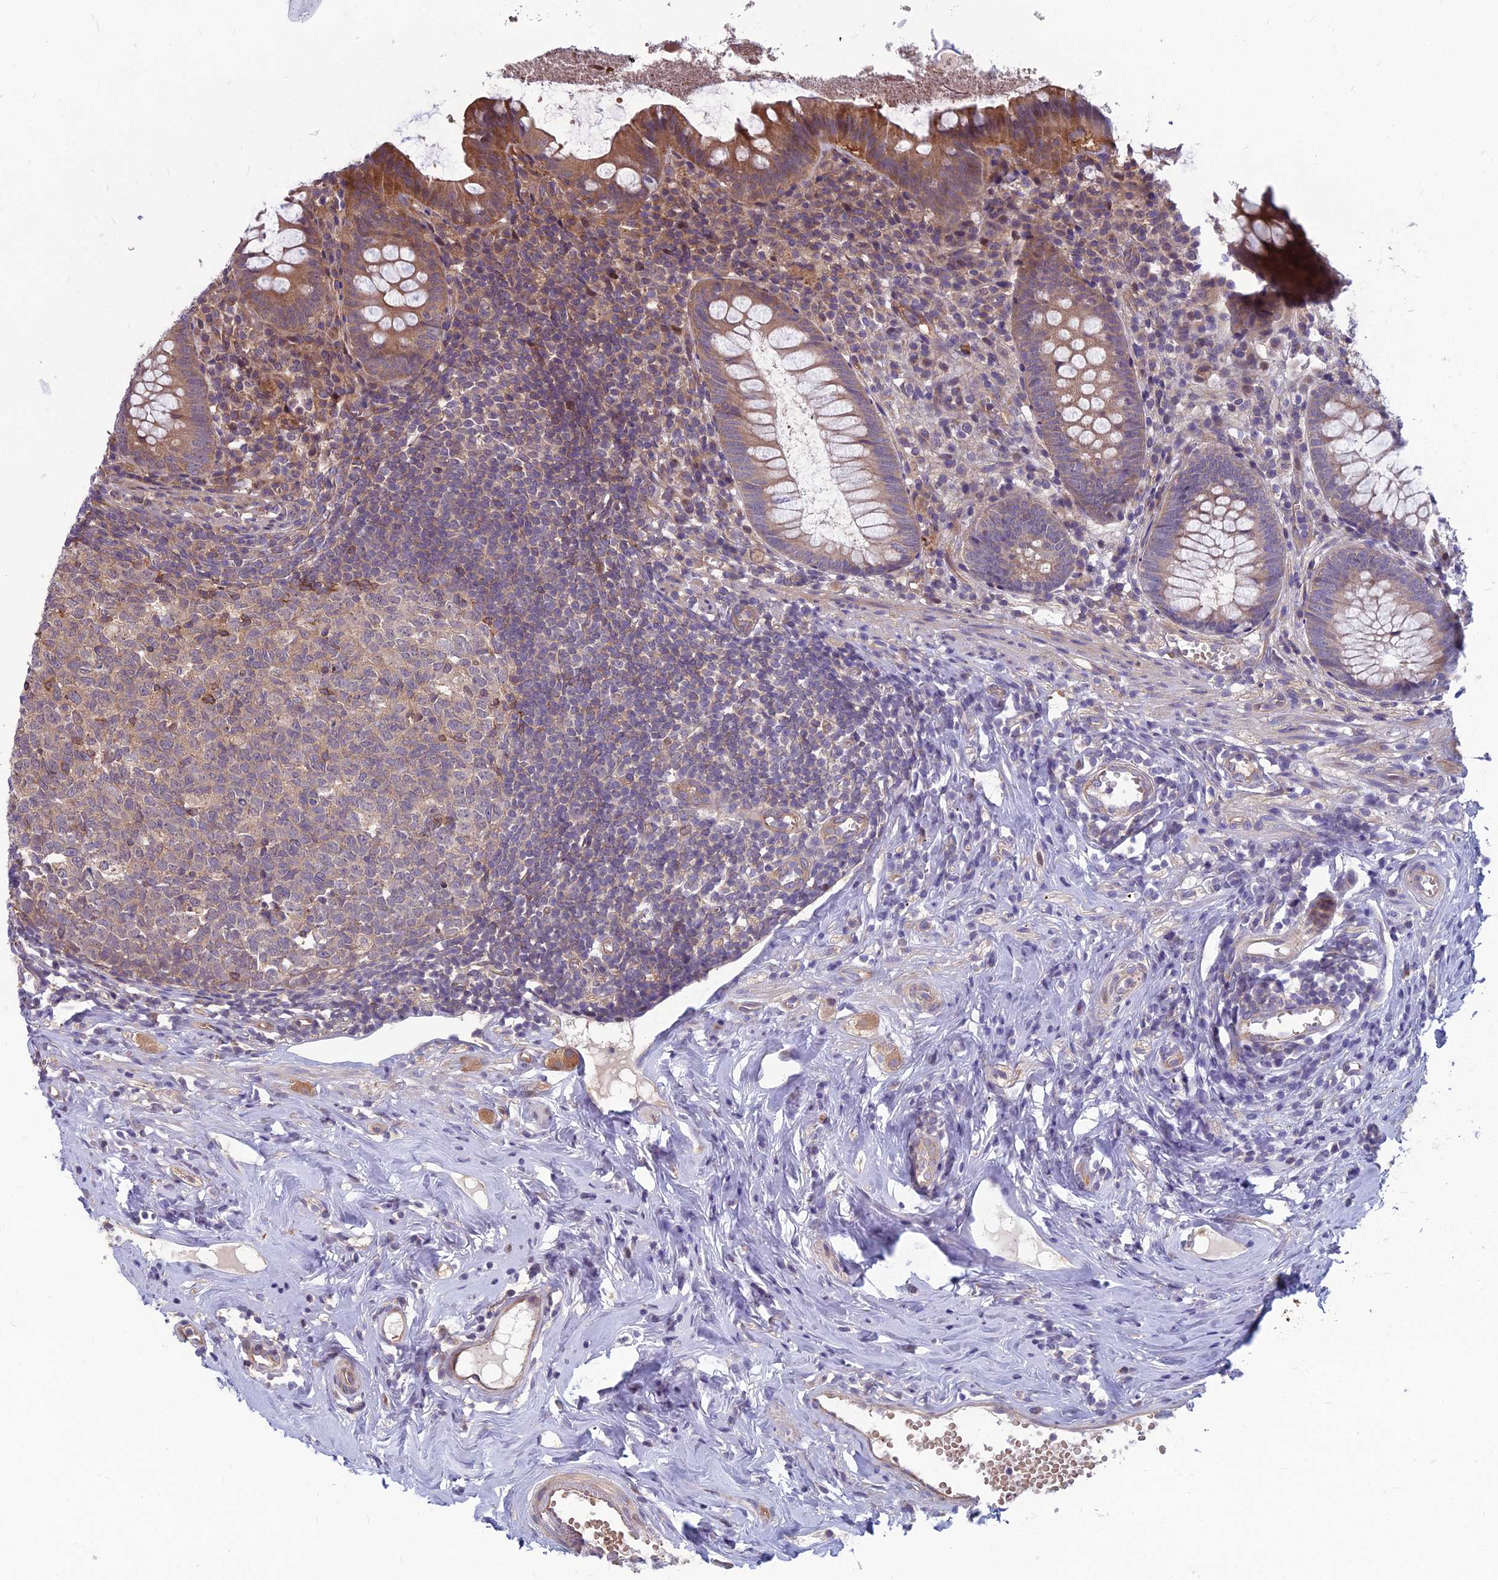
{"staining": {"intensity": "moderate", "quantity": "25%-75%", "location": "cytoplasmic/membranous"}, "tissue": "appendix", "cell_type": "Glandular cells", "image_type": "normal", "snomed": [{"axis": "morphology", "description": "Normal tissue, NOS"}, {"axis": "topography", "description": "Appendix"}], "caption": "Glandular cells reveal medium levels of moderate cytoplasmic/membranous expression in about 25%-75% of cells in normal appendix.", "gene": "MFSD8", "patient": {"sex": "female", "age": 51}}